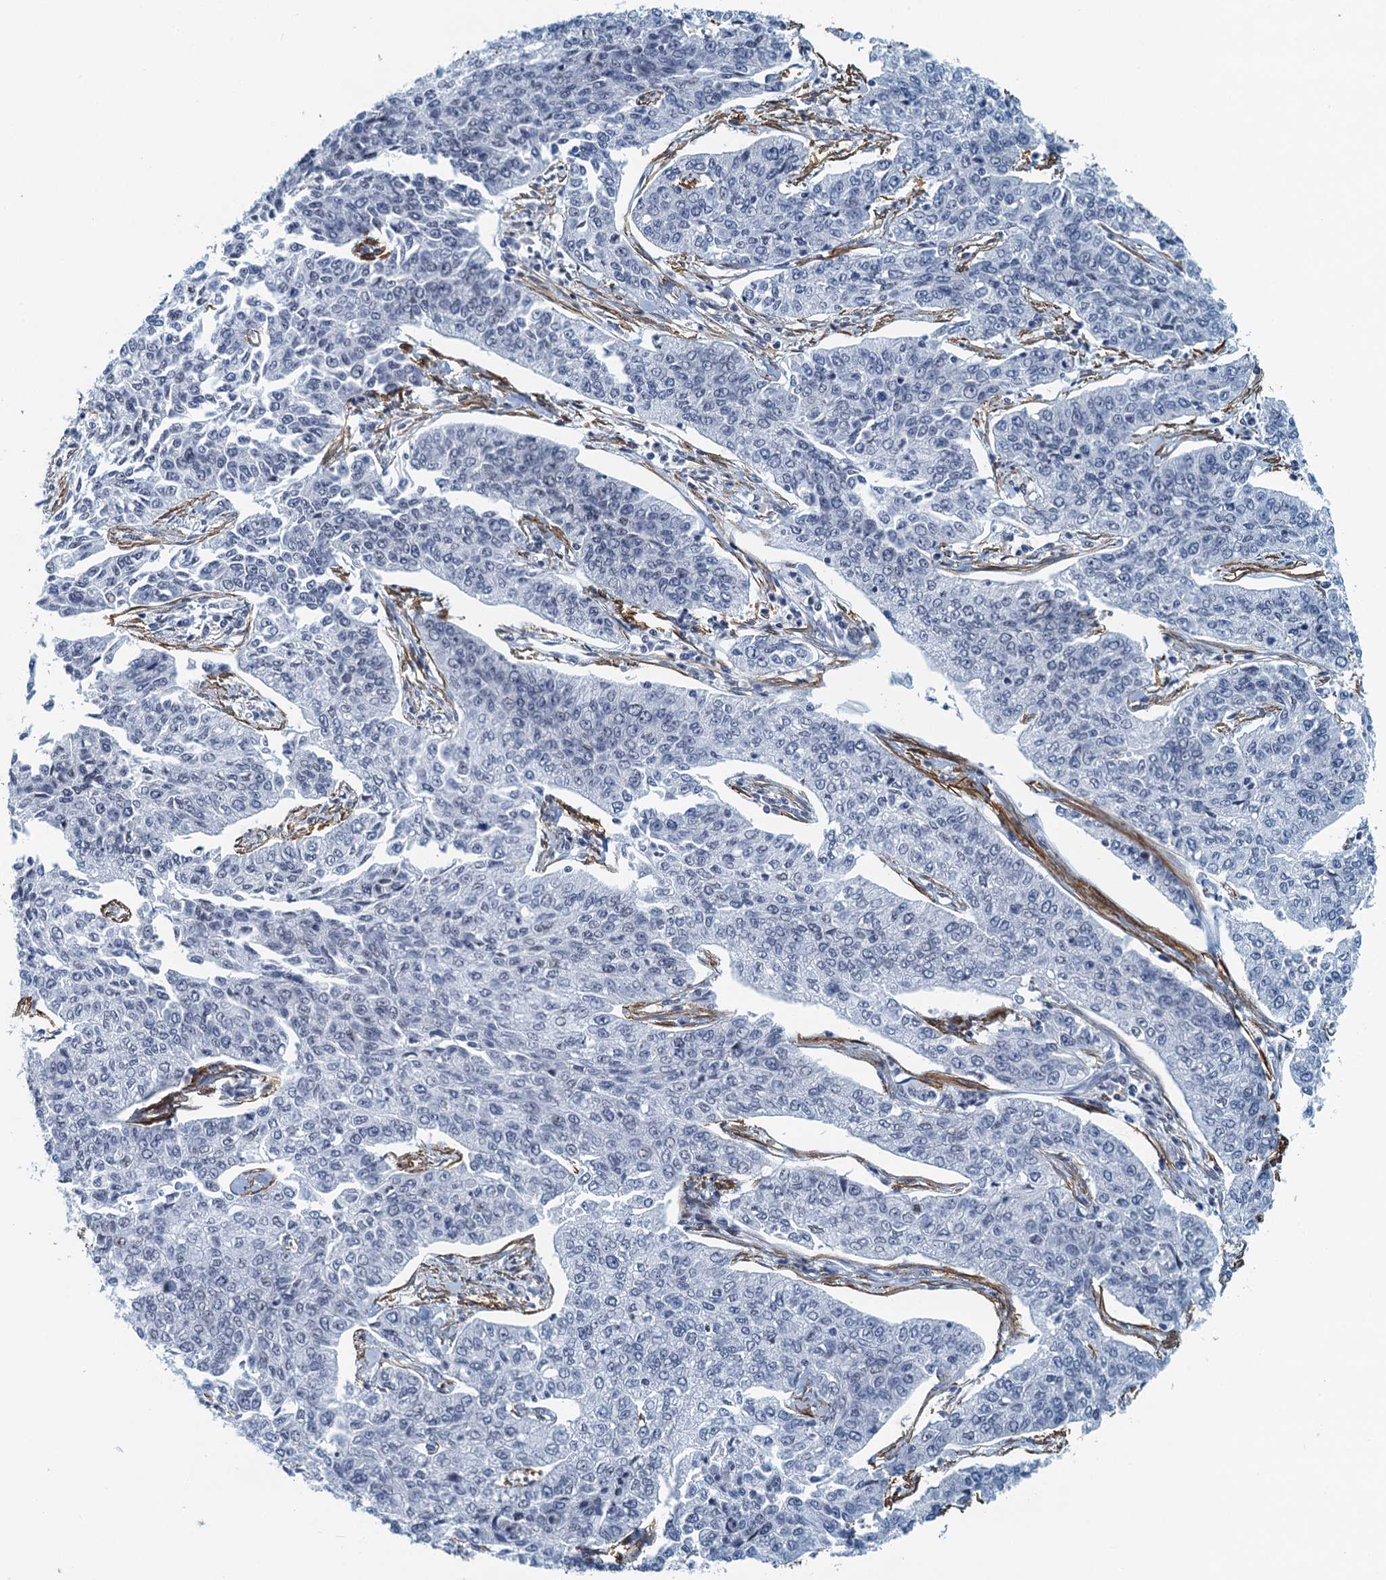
{"staining": {"intensity": "negative", "quantity": "none", "location": "none"}, "tissue": "cervical cancer", "cell_type": "Tumor cells", "image_type": "cancer", "snomed": [{"axis": "morphology", "description": "Squamous cell carcinoma, NOS"}, {"axis": "topography", "description": "Cervix"}], "caption": "A high-resolution micrograph shows IHC staining of squamous cell carcinoma (cervical), which displays no significant staining in tumor cells.", "gene": "ALG2", "patient": {"sex": "female", "age": 35}}